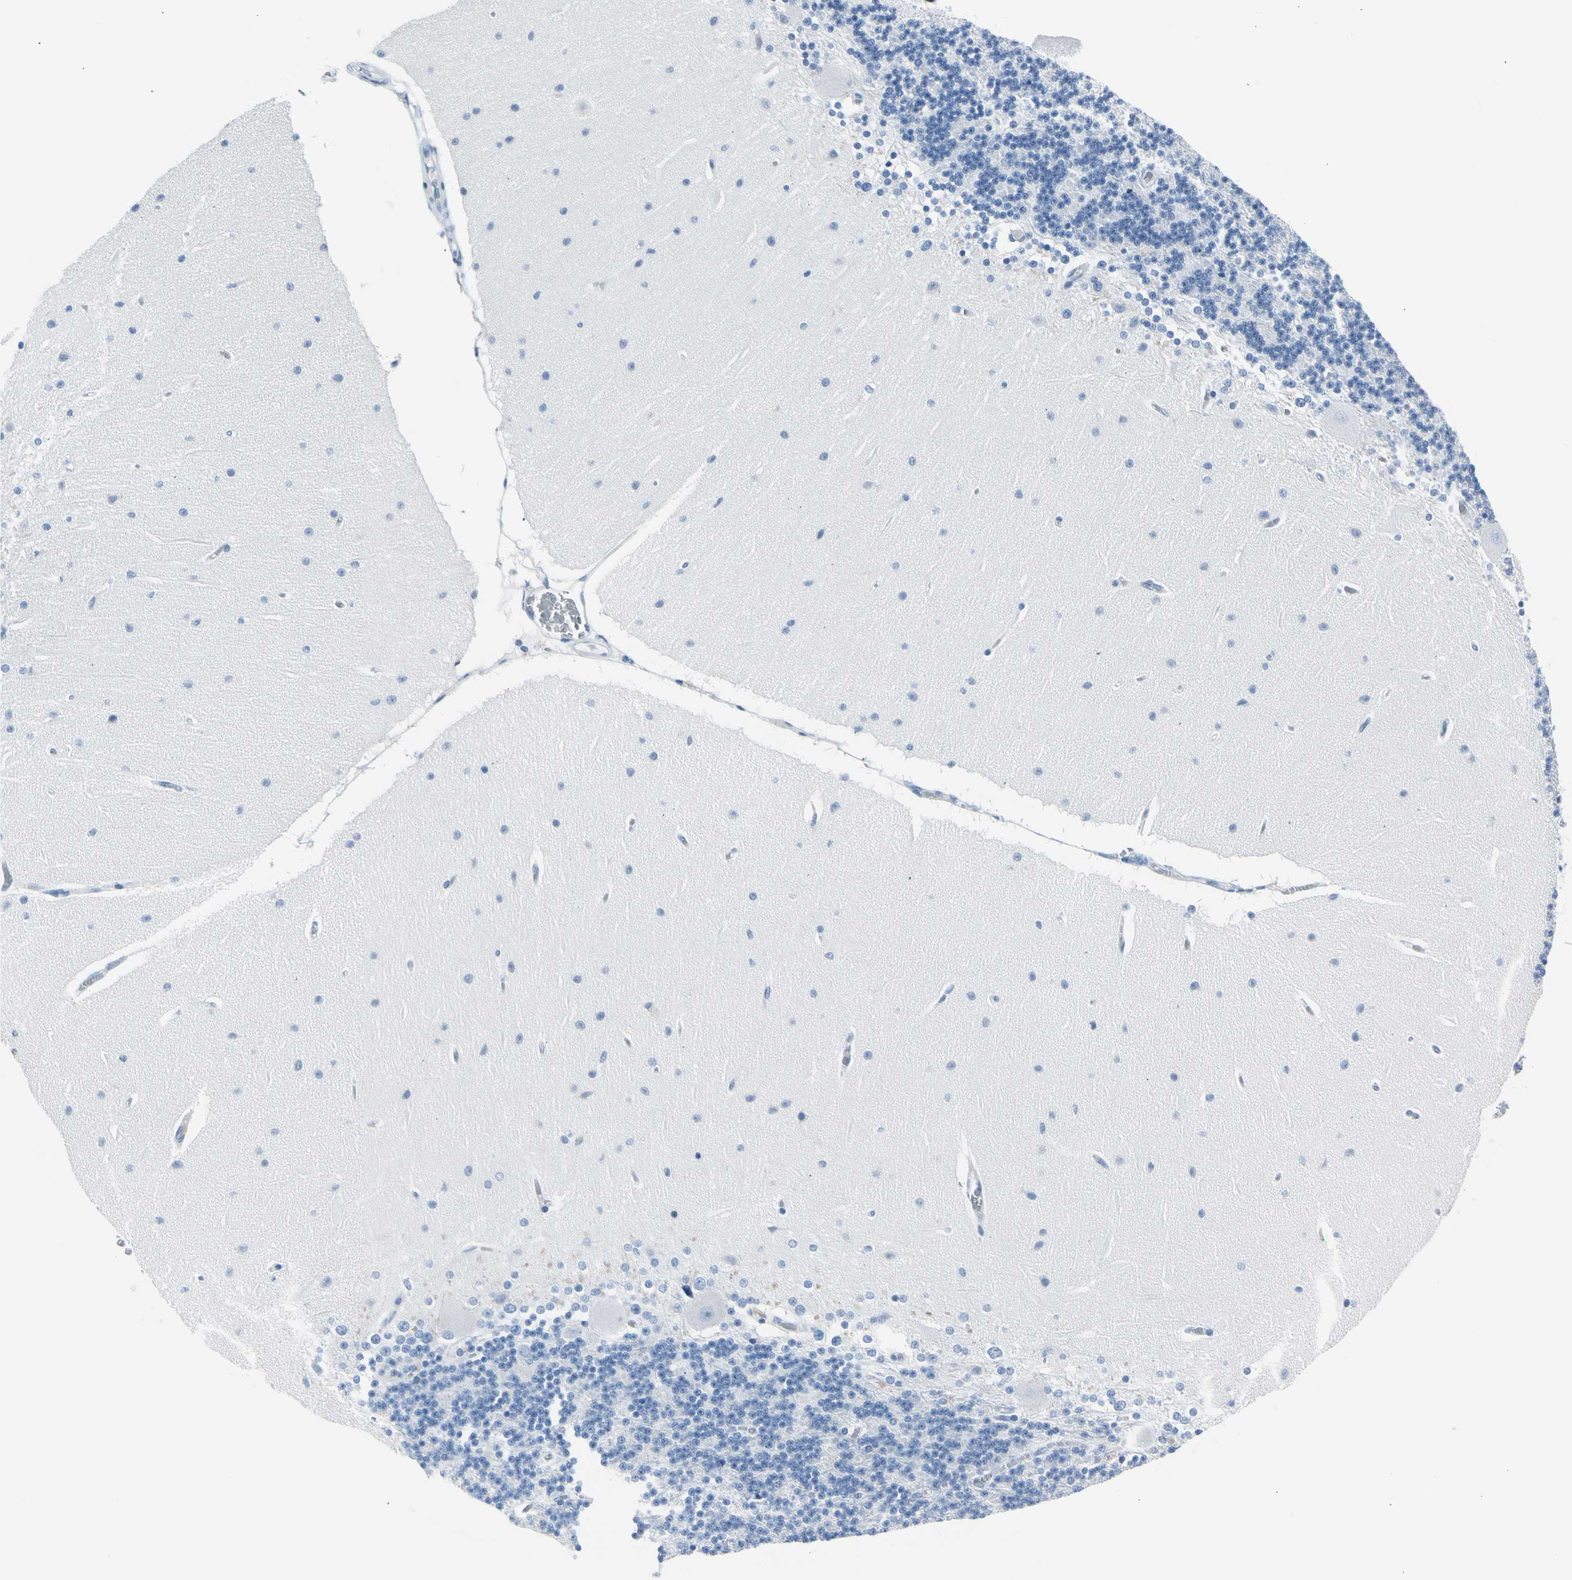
{"staining": {"intensity": "negative", "quantity": "none", "location": "none"}, "tissue": "cerebellum", "cell_type": "Cells in granular layer", "image_type": "normal", "snomed": [{"axis": "morphology", "description": "Normal tissue, NOS"}, {"axis": "topography", "description": "Cerebellum"}], "caption": "Immunohistochemistry histopathology image of normal cerebellum: human cerebellum stained with DAB shows no significant protein staining in cells in granular layer.", "gene": "TPO", "patient": {"sex": "female", "age": 54}}